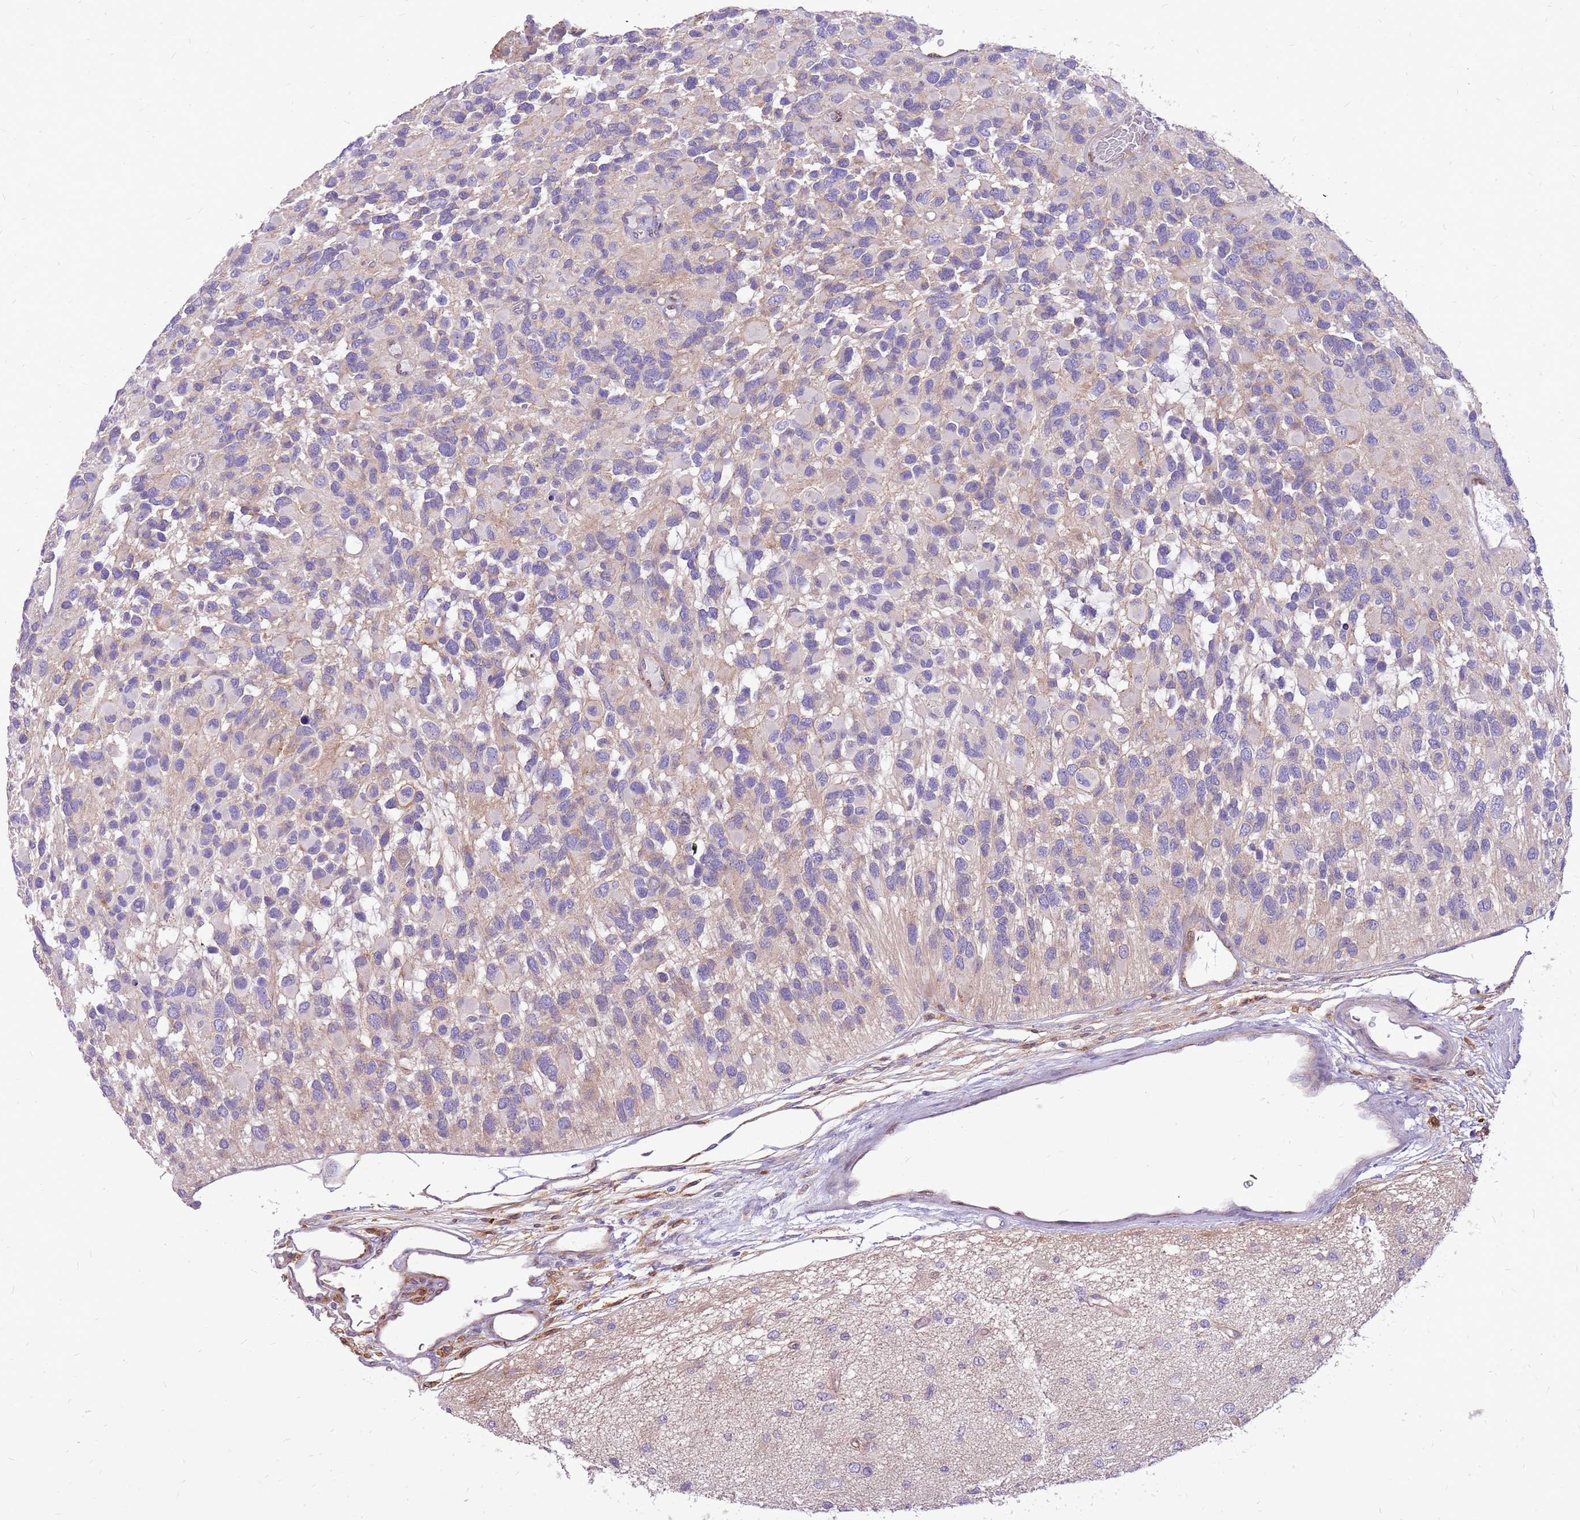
{"staining": {"intensity": "negative", "quantity": "none", "location": "none"}, "tissue": "glioma", "cell_type": "Tumor cells", "image_type": "cancer", "snomed": [{"axis": "morphology", "description": "Glioma, malignant, High grade"}, {"axis": "topography", "description": "Brain"}], "caption": "Human malignant glioma (high-grade) stained for a protein using immunohistochemistry (IHC) exhibits no positivity in tumor cells.", "gene": "WDR90", "patient": {"sex": "male", "age": 77}}